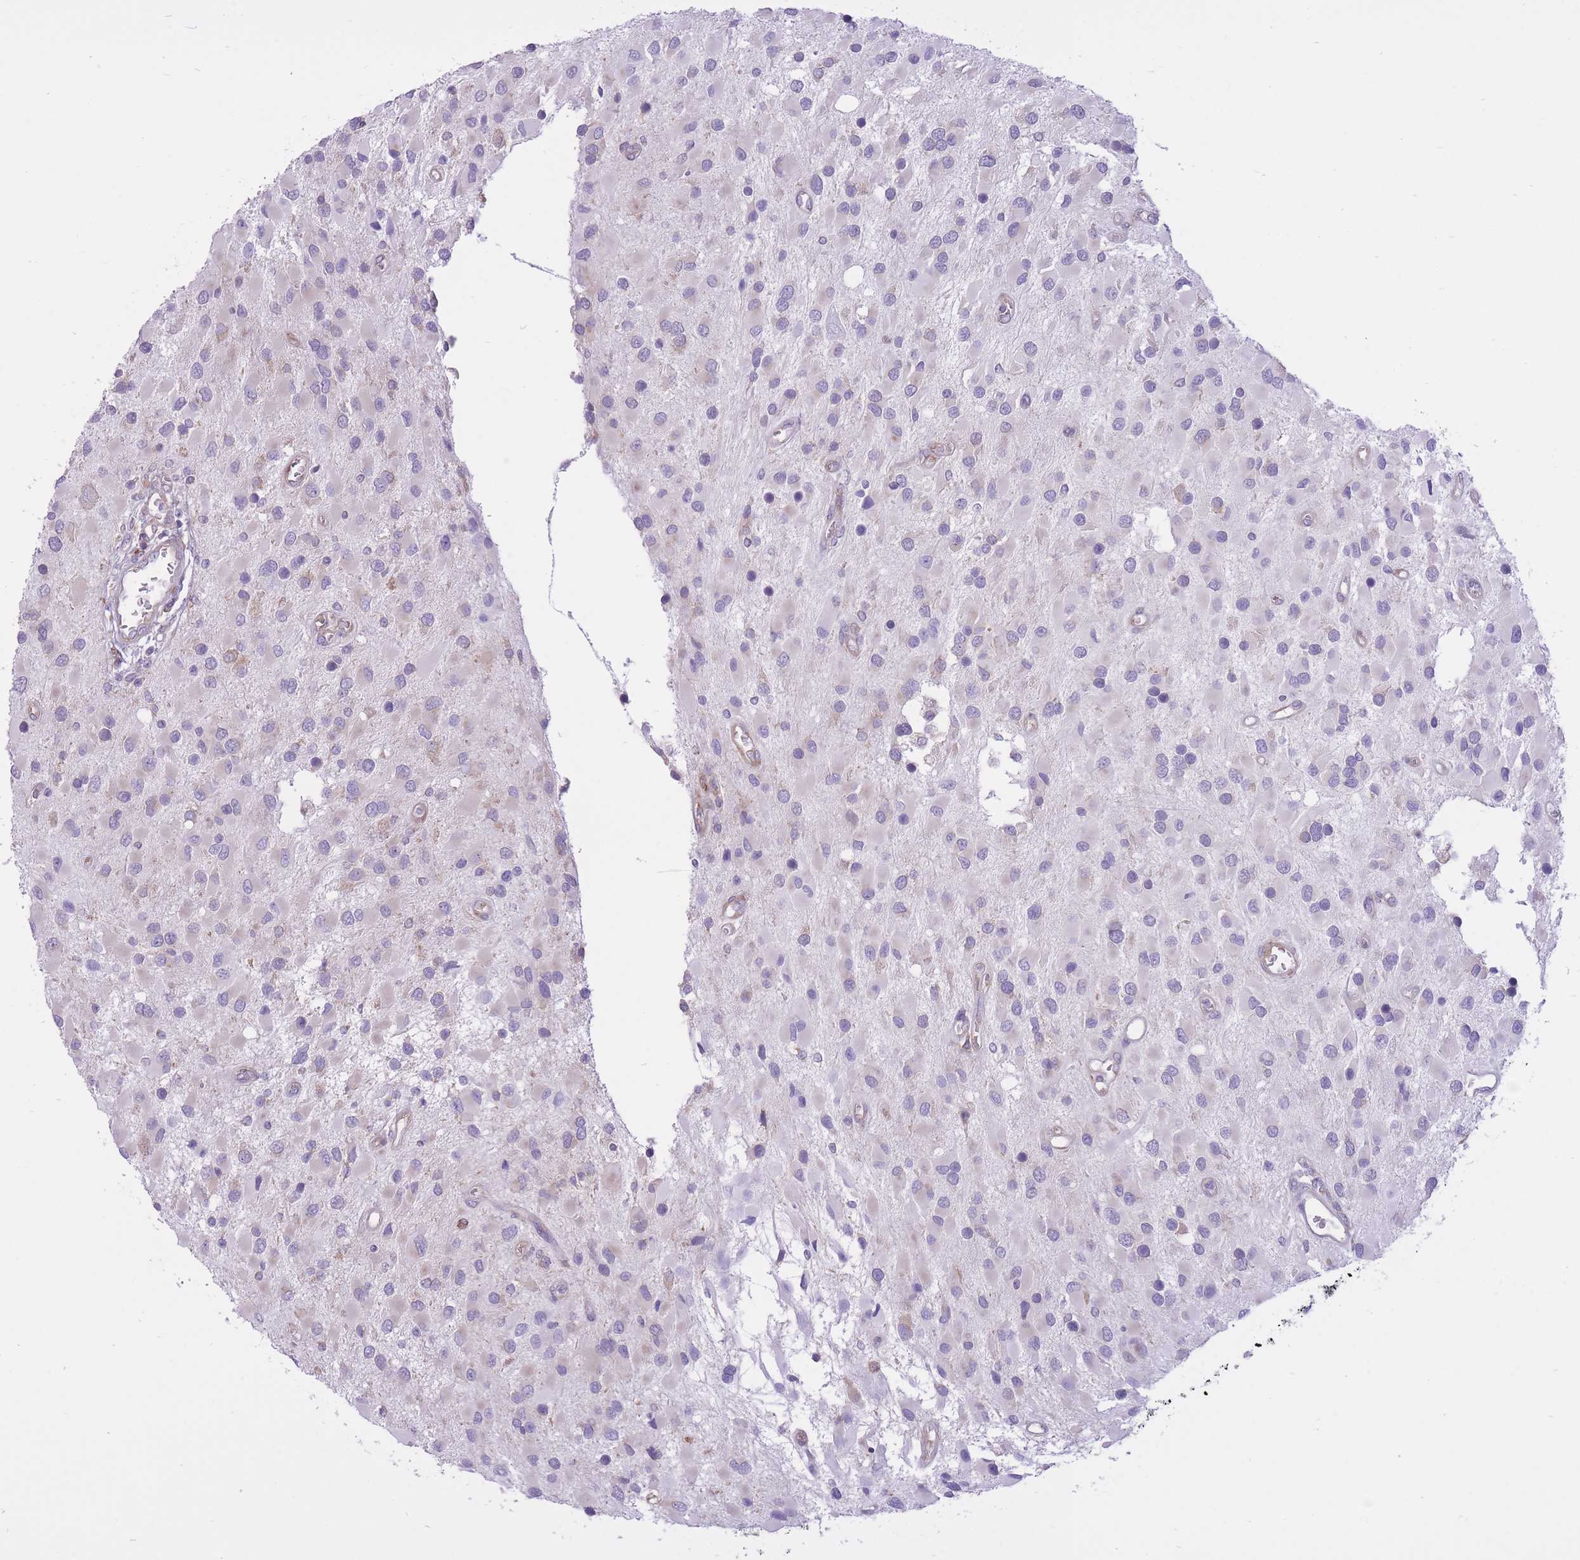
{"staining": {"intensity": "negative", "quantity": "none", "location": "none"}, "tissue": "glioma", "cell_type": "Tumor cells", "image_type": "cancer", "snomed": [{"axis": "morphology", "description": "Glioma, malignant, High grade"}, {"axis": "topography", "description": "Brain"}], "caption": "Immunohistochemical staining of human malignant high-grade glioma exhibits no significant positivity in tumor cells. (Immunohistochemistry, brightfield microscopy, high magnification).", "gene": "ZNF501", "patient": {"sex": "male", "age": 53}}